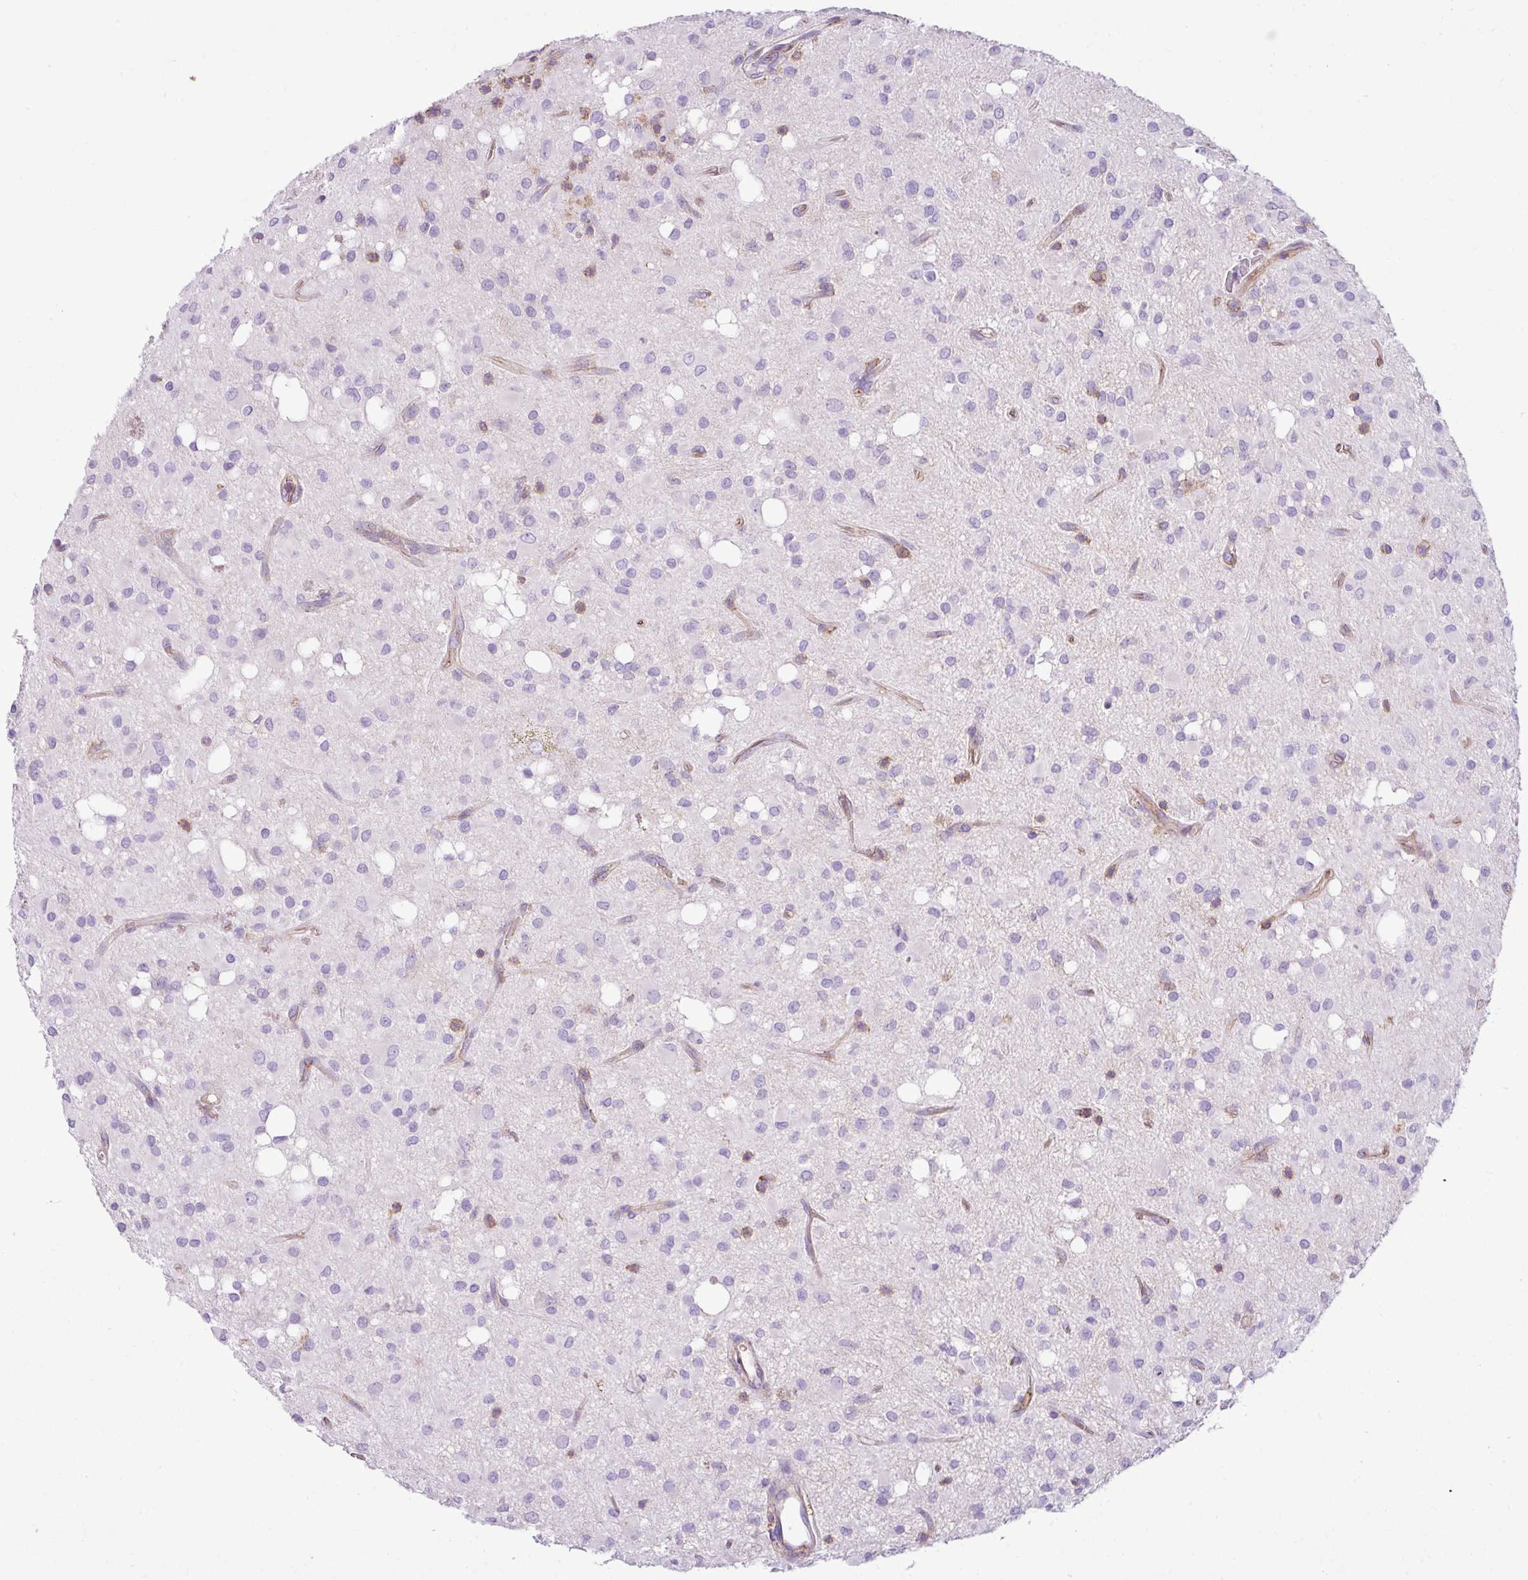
{"staining": {"intensity": "negative", "quantity": "none", "location": "none"}, "tissue": "glioma", "cell_type": "Tumor cells", "image_type": "cancer", "snomed": [{"axis": "morphology", "description": "Glioma, malignant, Low grade"}, {"axis": "topography", "description": "Brain"}], "caption": "Histopathology image shows no significant protein positivity in tumor cells of low-grade glioma (malignant).", "gene": "EME2", "patient": {"sex": "female", "age": 33}}